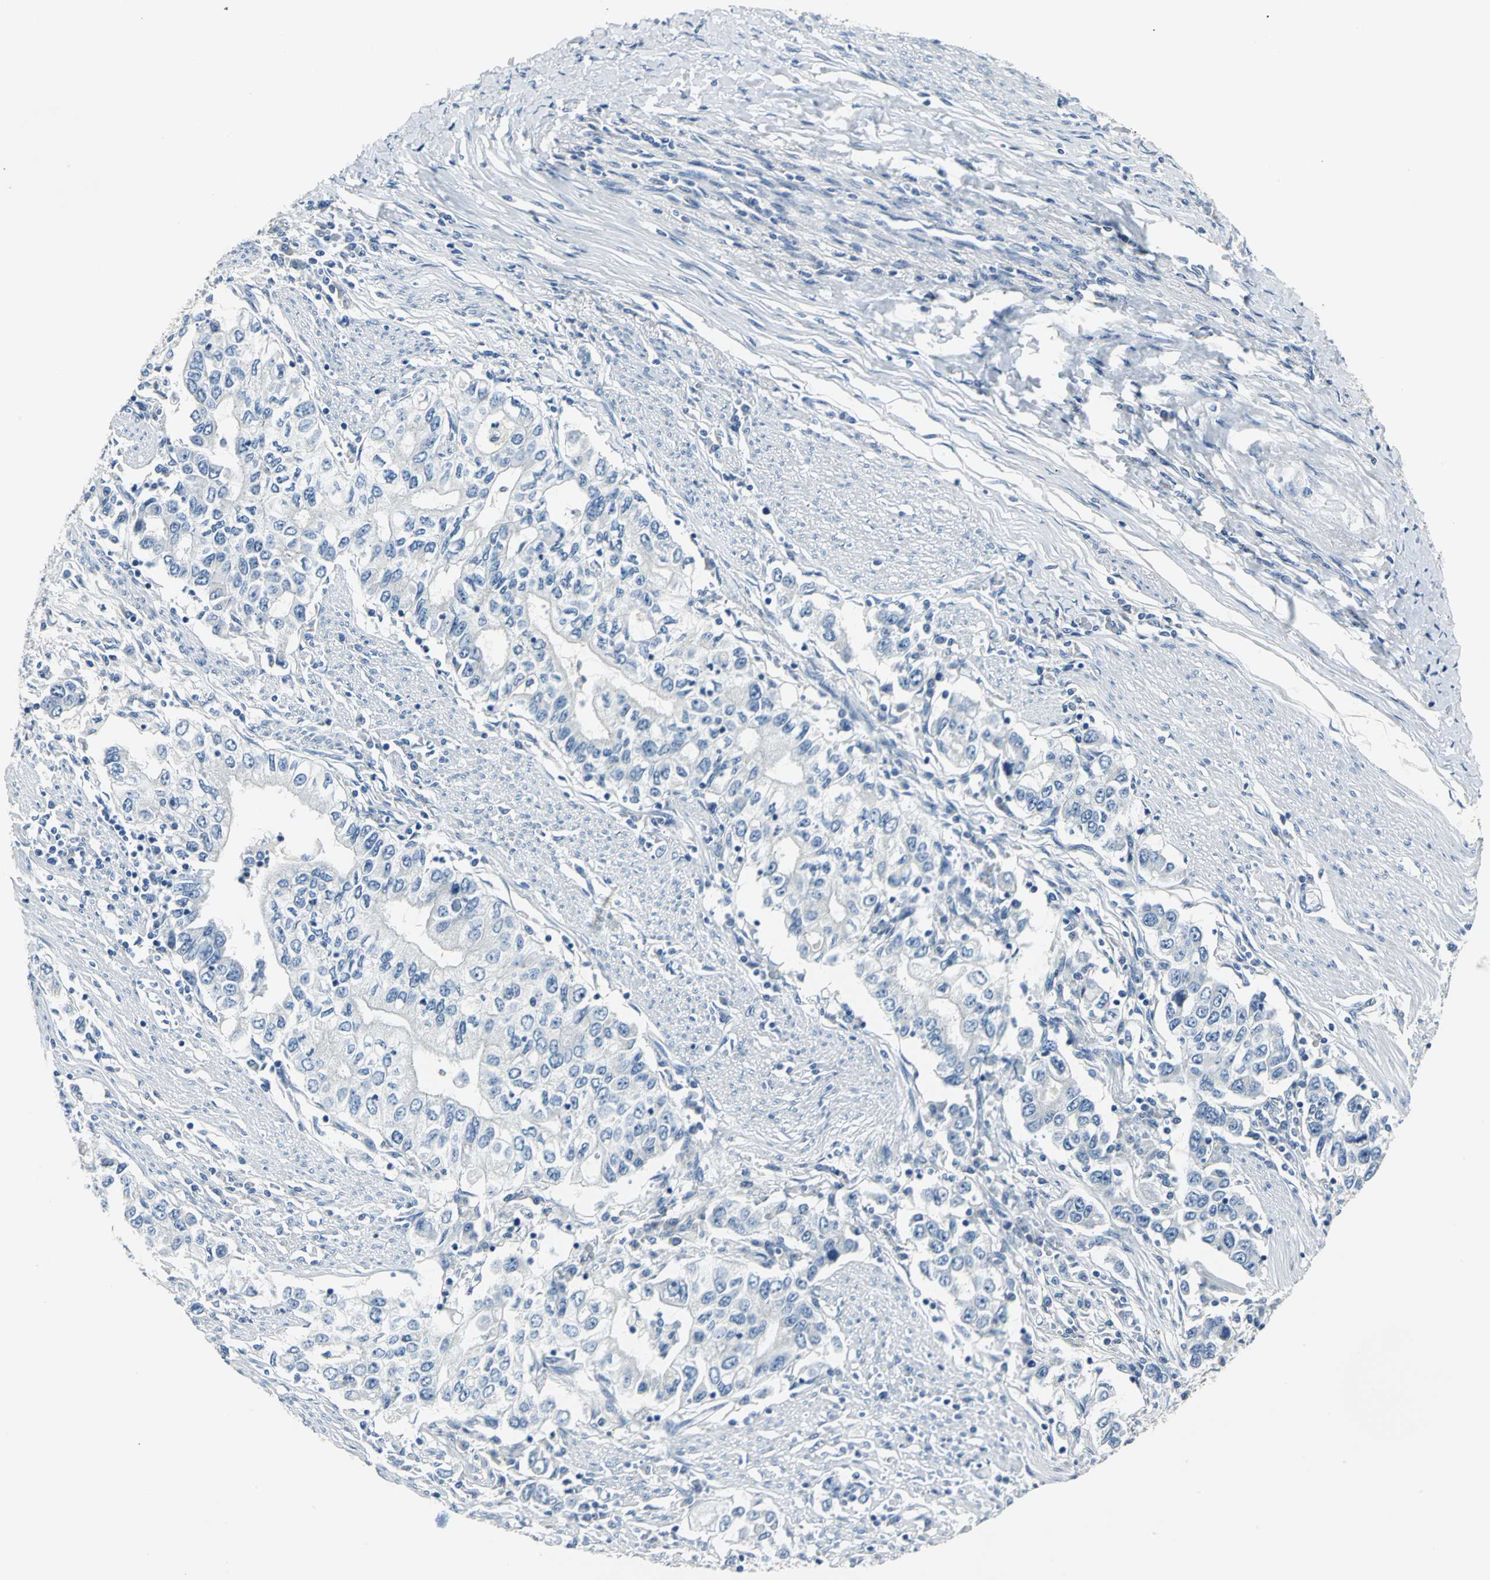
{"staining": {"intensity": "negative", "quantity": "none", "location": "none"}, "tissue": "stomach cancer", "cell_type": "Tumor cells", "image_type": "cancer", "snomed": [{"axis": "morphology", "description": "Adenocarcinoma, NOS"}, {"axis": "topography", "description": "Stomach, lower"}], "caption": "There is no significant expression in tumor cells of adenocarcinoma (stomach).", "gene": "RIPOR1", "patient": {"sex": "female", "age": 72}}